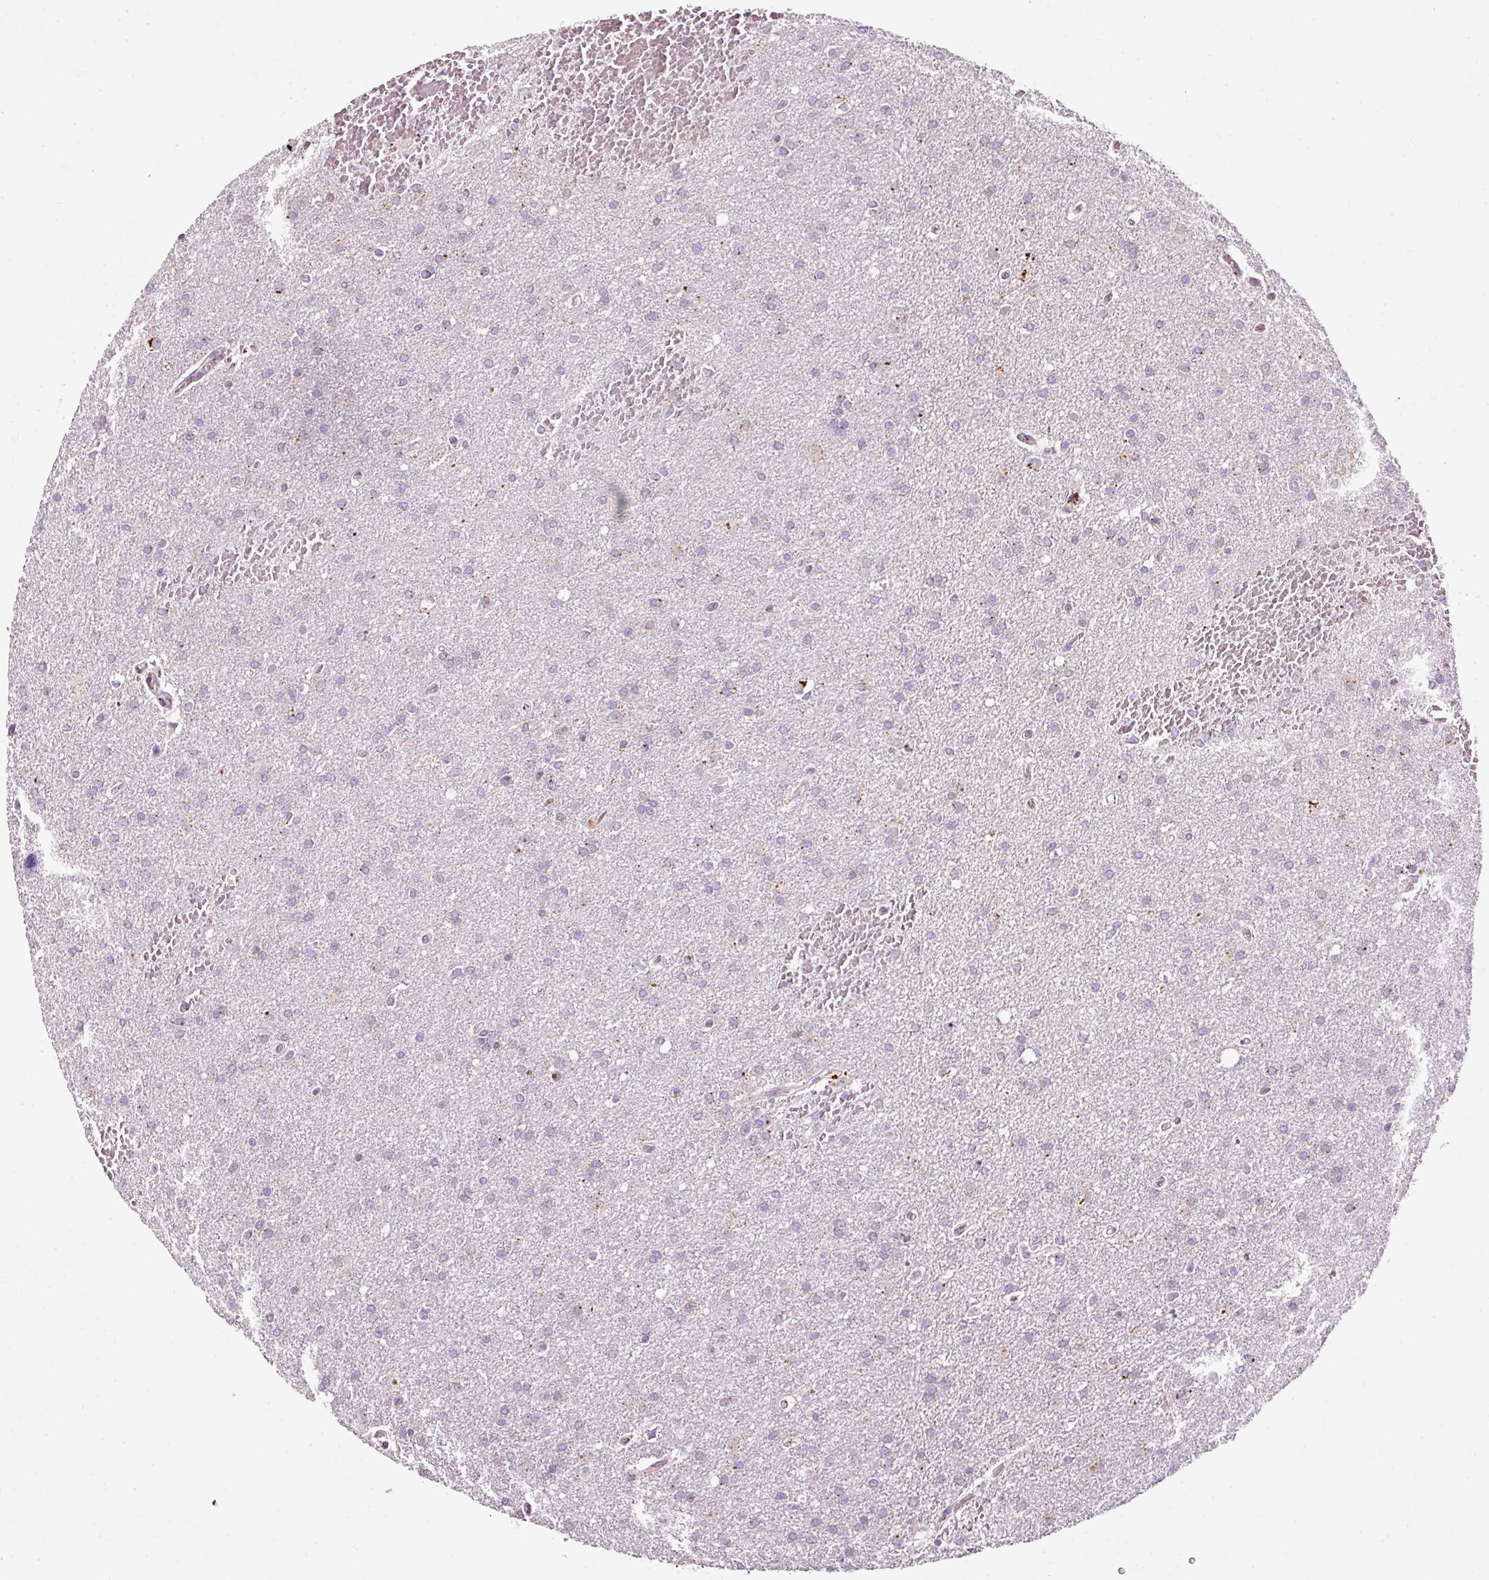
{"staining": {"intensity": "negative", "quantity": "none", "location": "none"}, "tissue": "glioma", "cell_type": "Tumor cells", "image_type": "cancer", "snomed": [{"axis": "morphology", "description": "Glioma, malignant, High grade"}, {"axis": "topography", "description": "Cerebral cortex"}], "caption": "Tumor cells show no significant protein positivity in glioma. (Brightfield microscopy of DAB IHC at high magnification).", "gene": "ZNF639", "patient": {"sex": "female", "age": 36}}